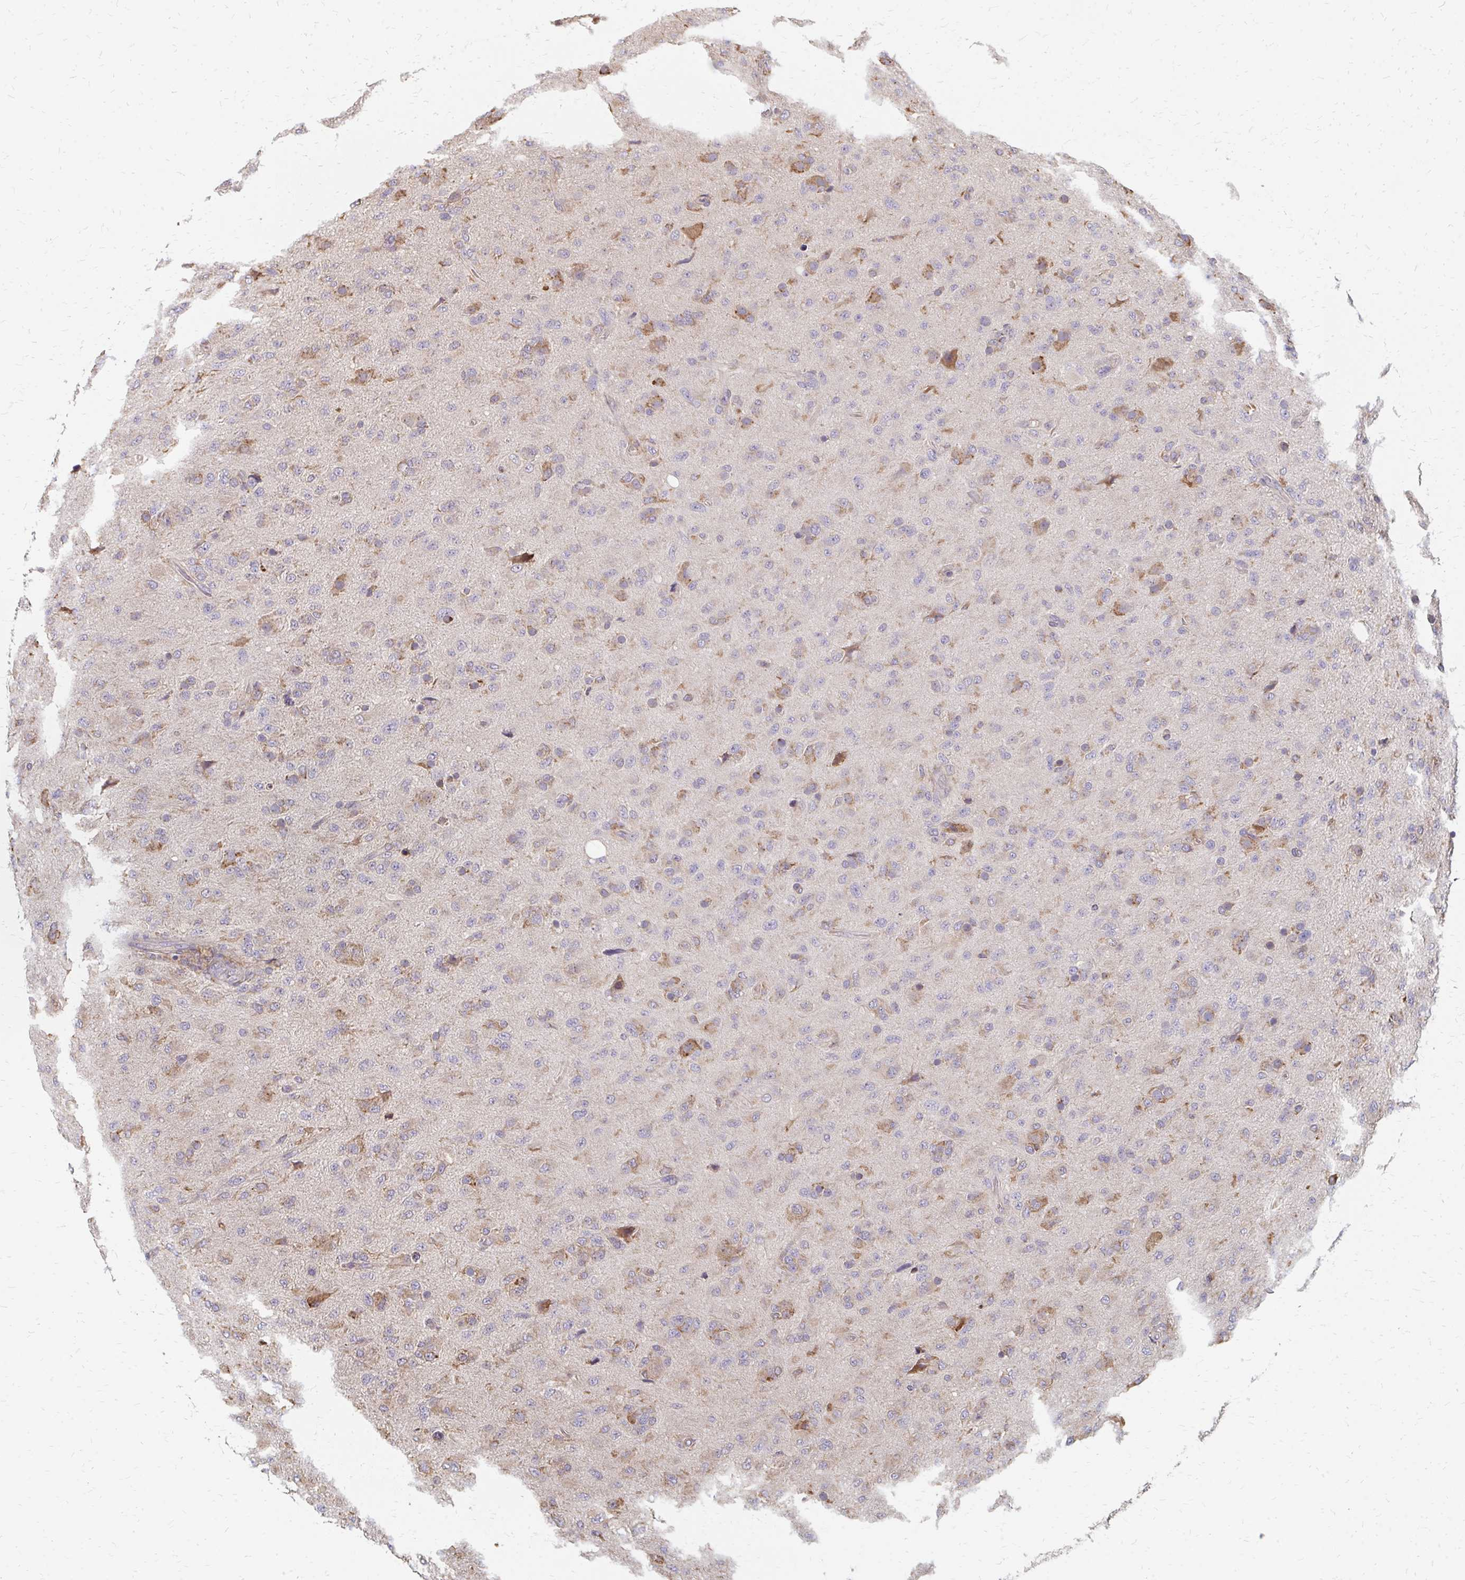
{"staining": {"intensity": "weak", "quantity": "<25%", "location": "cytoplasmic/membranous"}, "tissue": "glioma", "cell_type": "Tumor cells", "image_type": "cancer", "snomed": [{"axis": "morphology", "description": "Glioma, malignant, Low grade"}, {"axis": "topography", "description": "Brain"}], "caption": "This is an immunohistochemistry image of human glioma. There is no expression in tumor cells.", "gene": "PPP1R13L", "patient": {"sex": "male", "age": 65}}